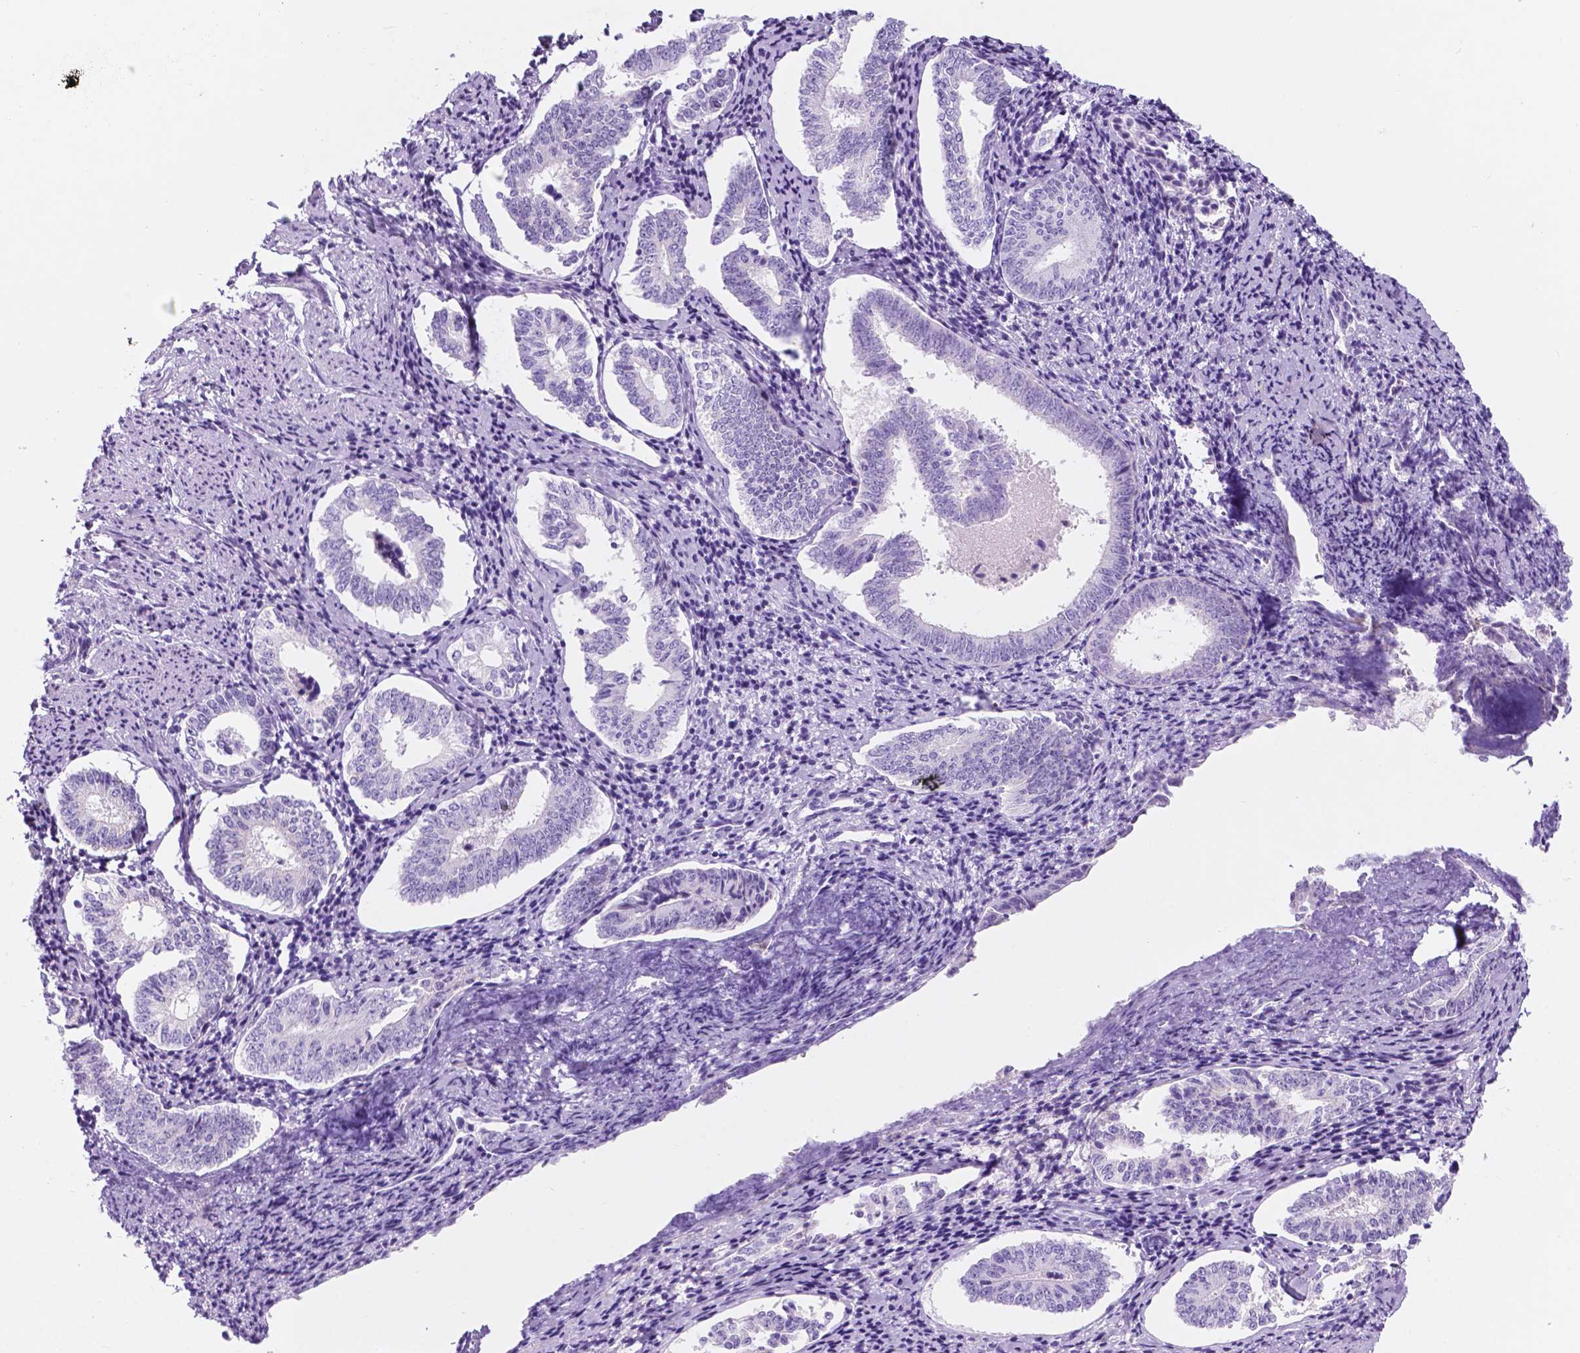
{"staining": {"intensity": "negative", "quantity": "none", "location": "none"}, "tissue": "cervical cancer", "cell_type": "Tumor cells", "image_type": "cancer", "snomed": [{"axis": "morphology", "description": "Squamous cell carcinoma, NOS"}, {"axis": "topography", "description": "Cervix"}], "caption": "There is no significant staining in tumor cells of squamous cell carcinoma (cervical).", "gene": "CUZD1", "patient": {"sex": "female", "age": 59}}